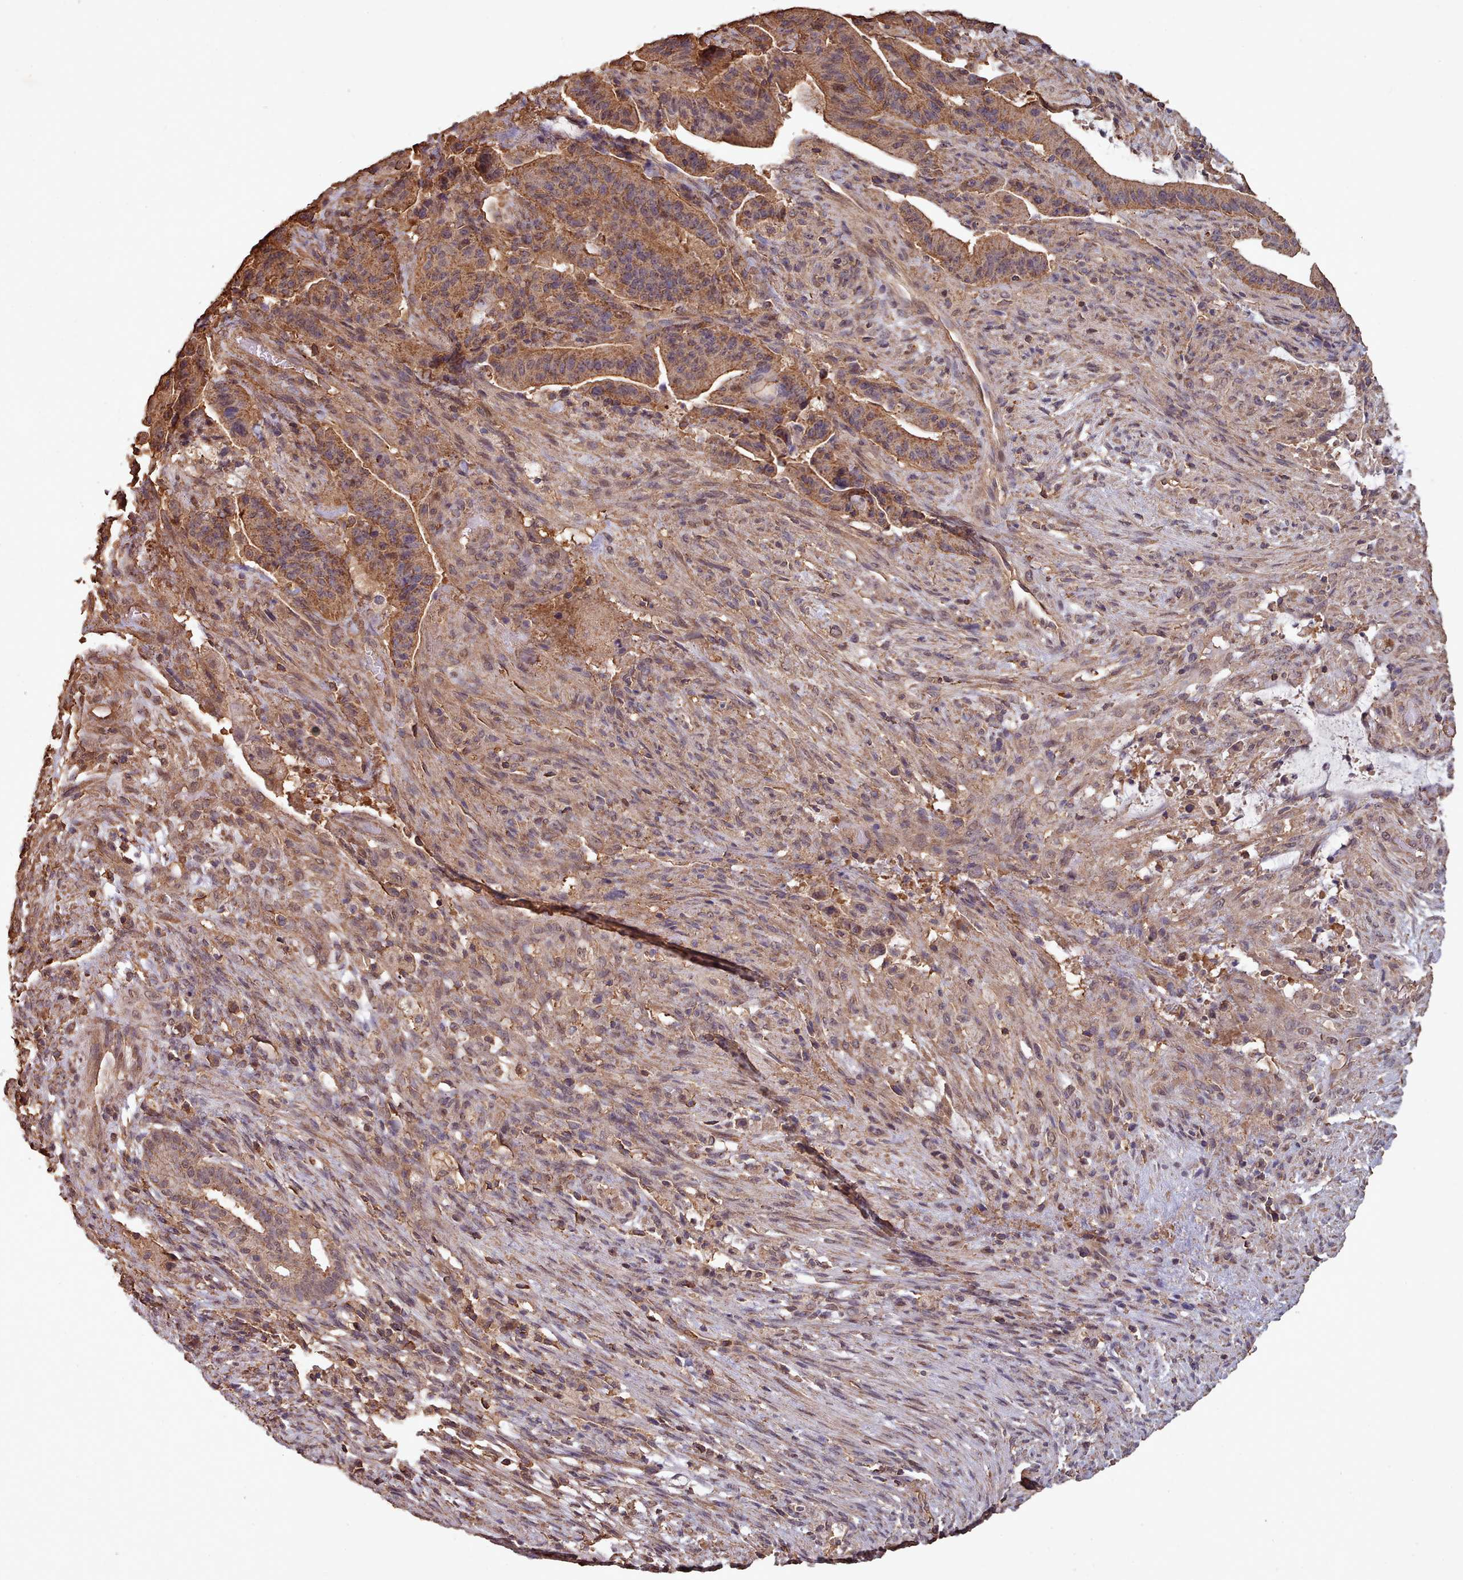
{"staining": {"intensity": "moderate", "quantity": ">75%", "location": "cytoplasmic/membranous"}, "tissue": "liver cancer", "cell_type": "Tumor cells", "image_type": "cancer", "snomed": [{"axis": "morphology", "description": "Normal tissue, NOS"}, {"axis": "morphology", "description": "Cholangiocarcinoma"}, {"axis": "topography", "description": "Liver"}, {"axis": "topography", "description": "Peripheral nerve tissue"}], "caption": "This histopathology image demonstrates cholangiocarcinoma (liver) stained with immunohistochemistry (IHC) to label a protein in brown. The cytoplasmic/membranous of tumor cells show moderate positivity for the protein. Nuclei are counter-stained blue.", "gene": "METRN", "patient": {"sex": "female", "age": 73}}